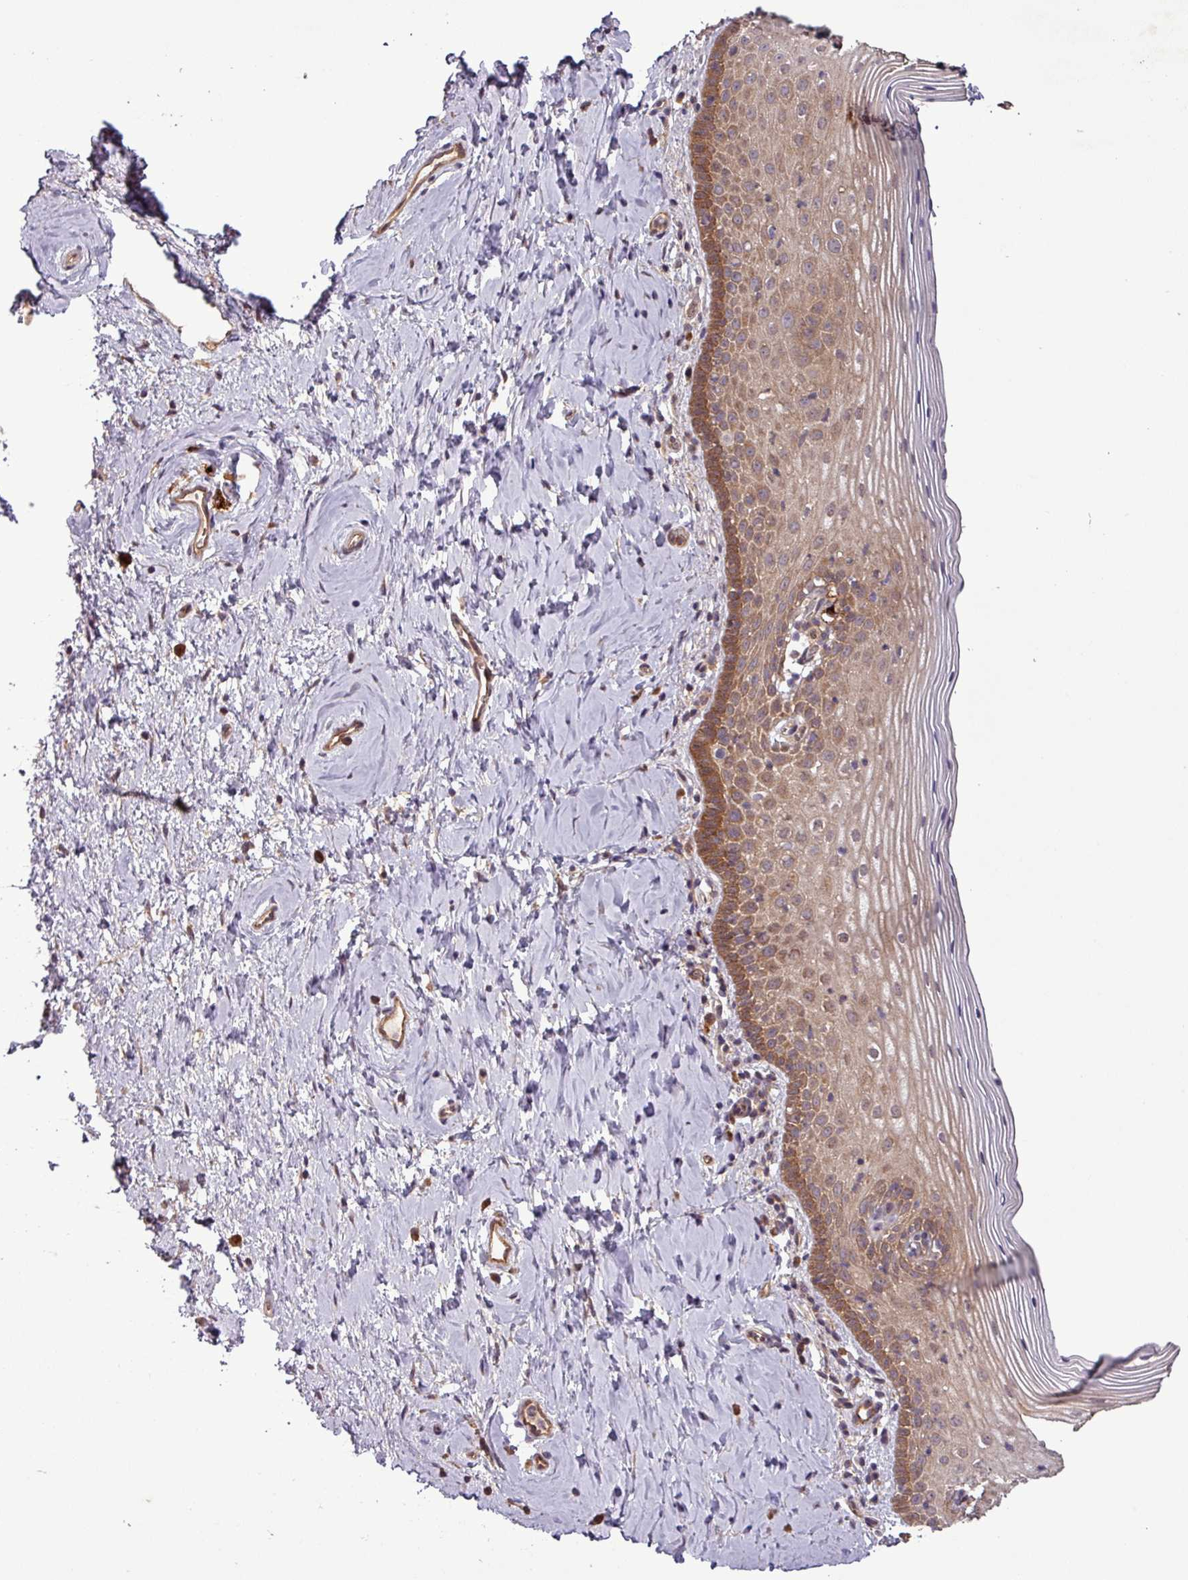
{"staining": {"intensity": "moderate", "quantity": ">75%", "location": "cytoplasmic/membranous"}, "tissue": "cervix", "cell_type": "Glandular cells", "image_type": "normal", "snomed": [{"axis": "morphology", "description": "Normal tissue, NOS"}, {"axis": "topography", "description": "Cervix"}], "caption": "Immunohistochemistry (DAB (3,3'-diaminobenzidine)) staining of unremarkable human cervix displays moderate cytoplasmic/membranous protein staining in approximately >75% of glandular cells. The staining was performed using DAB (3,3'-diaminobenzidine), with brown indicating positive protein expression. Nuclei are stained blue with hematoxylin.", "gene": "SIRPB2", "patient": {"sex": "female", "age": 44}}